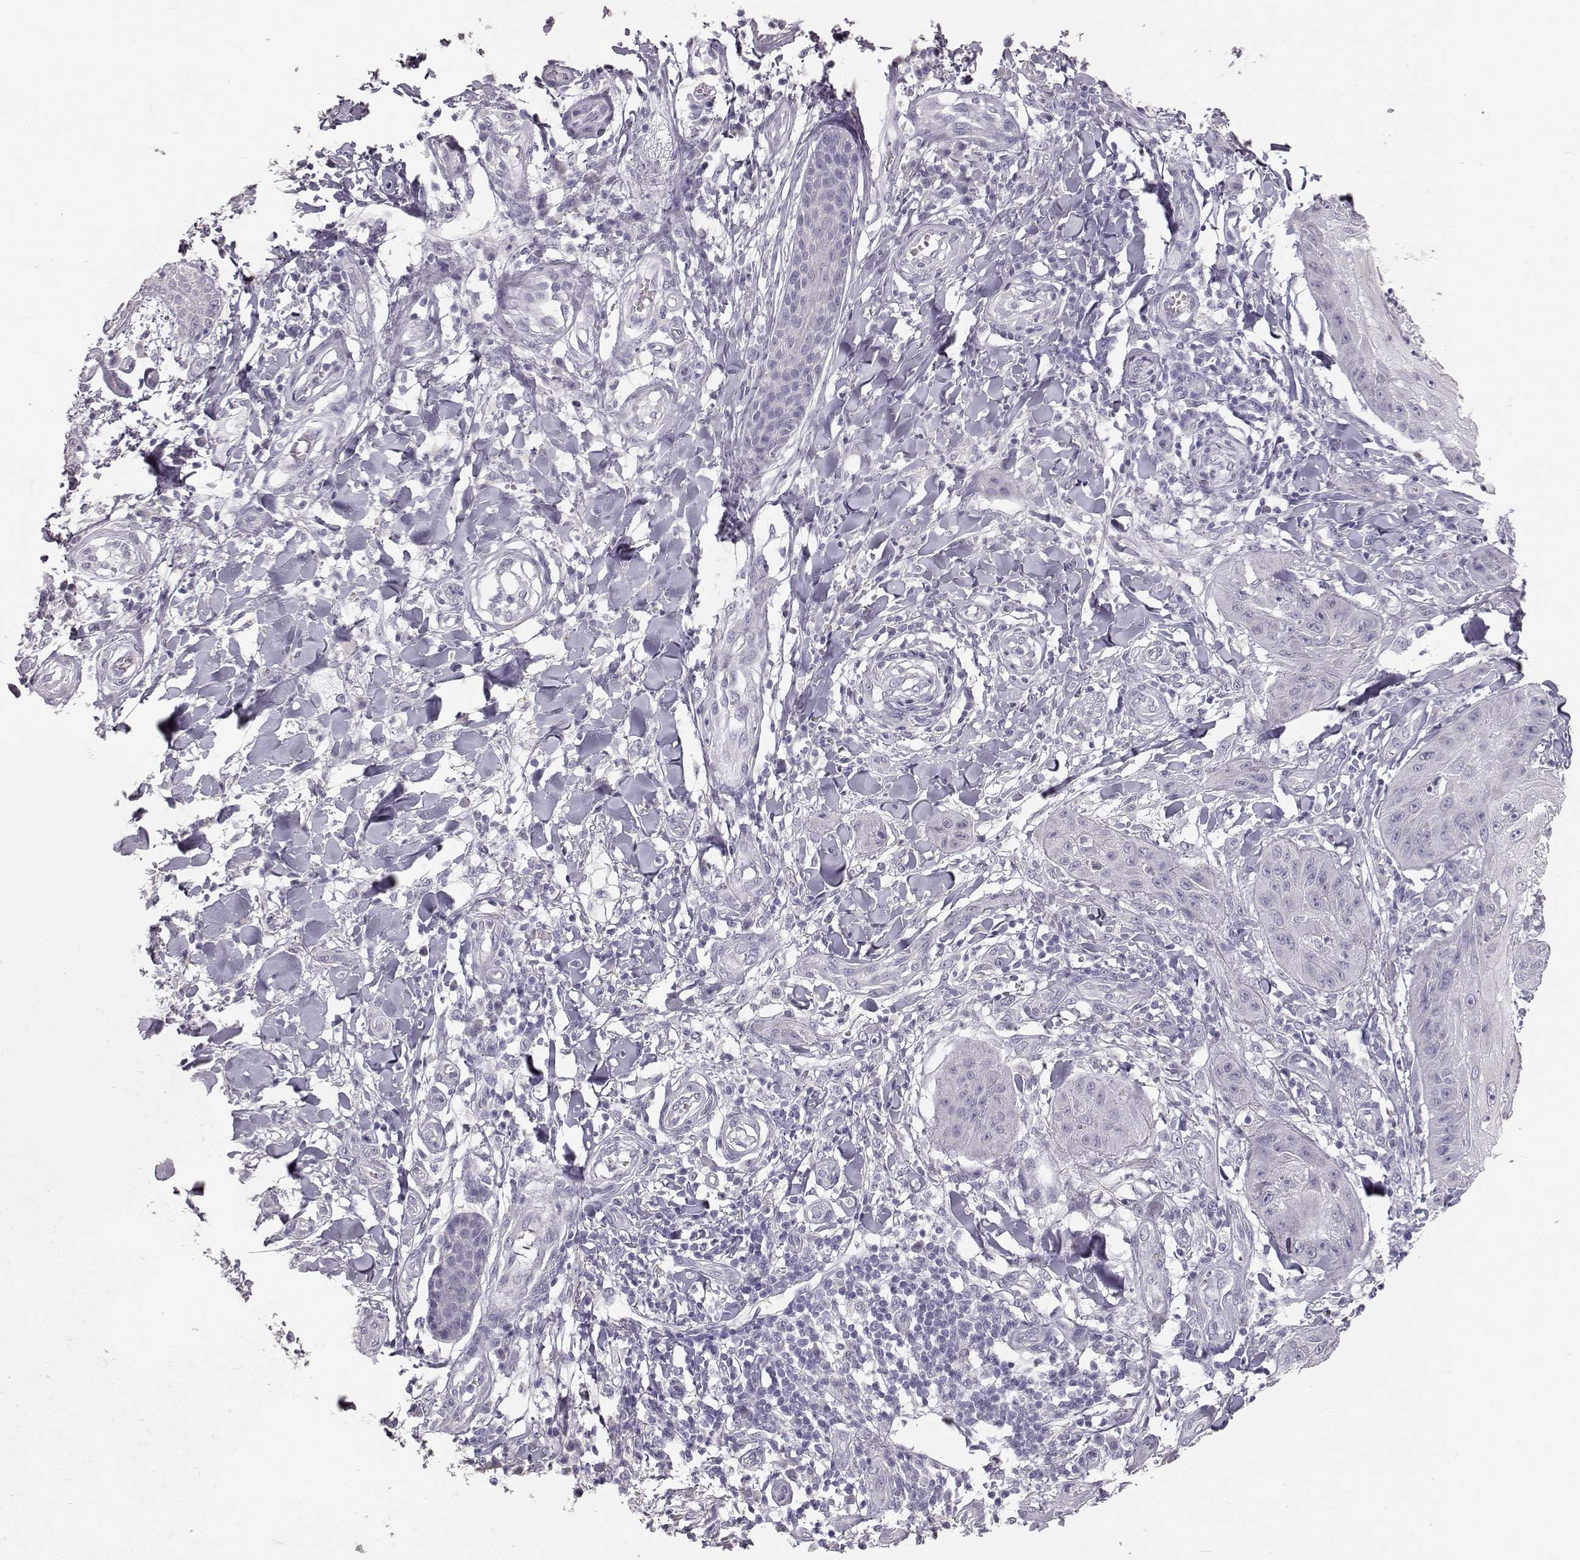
{"staining": {"intensity": "negative", "quantity": "none", "location": "none"}, "tissue": "skin cancer", "cell_type": "Tumor cells", "image_type": "cancer", "snomed": [{"axis": "morphology", "description": "Squamous cell carcinoma, NOS"}, {"axis": "topography", "description": "Skin"}], "caption": "DAB immunohistochemical staining of human squamous cell carcinoma (skin) reveals no significant staining in tumor cells.", "gene": "KRT33A", "patient": {"sex": "male", "age": 70}}